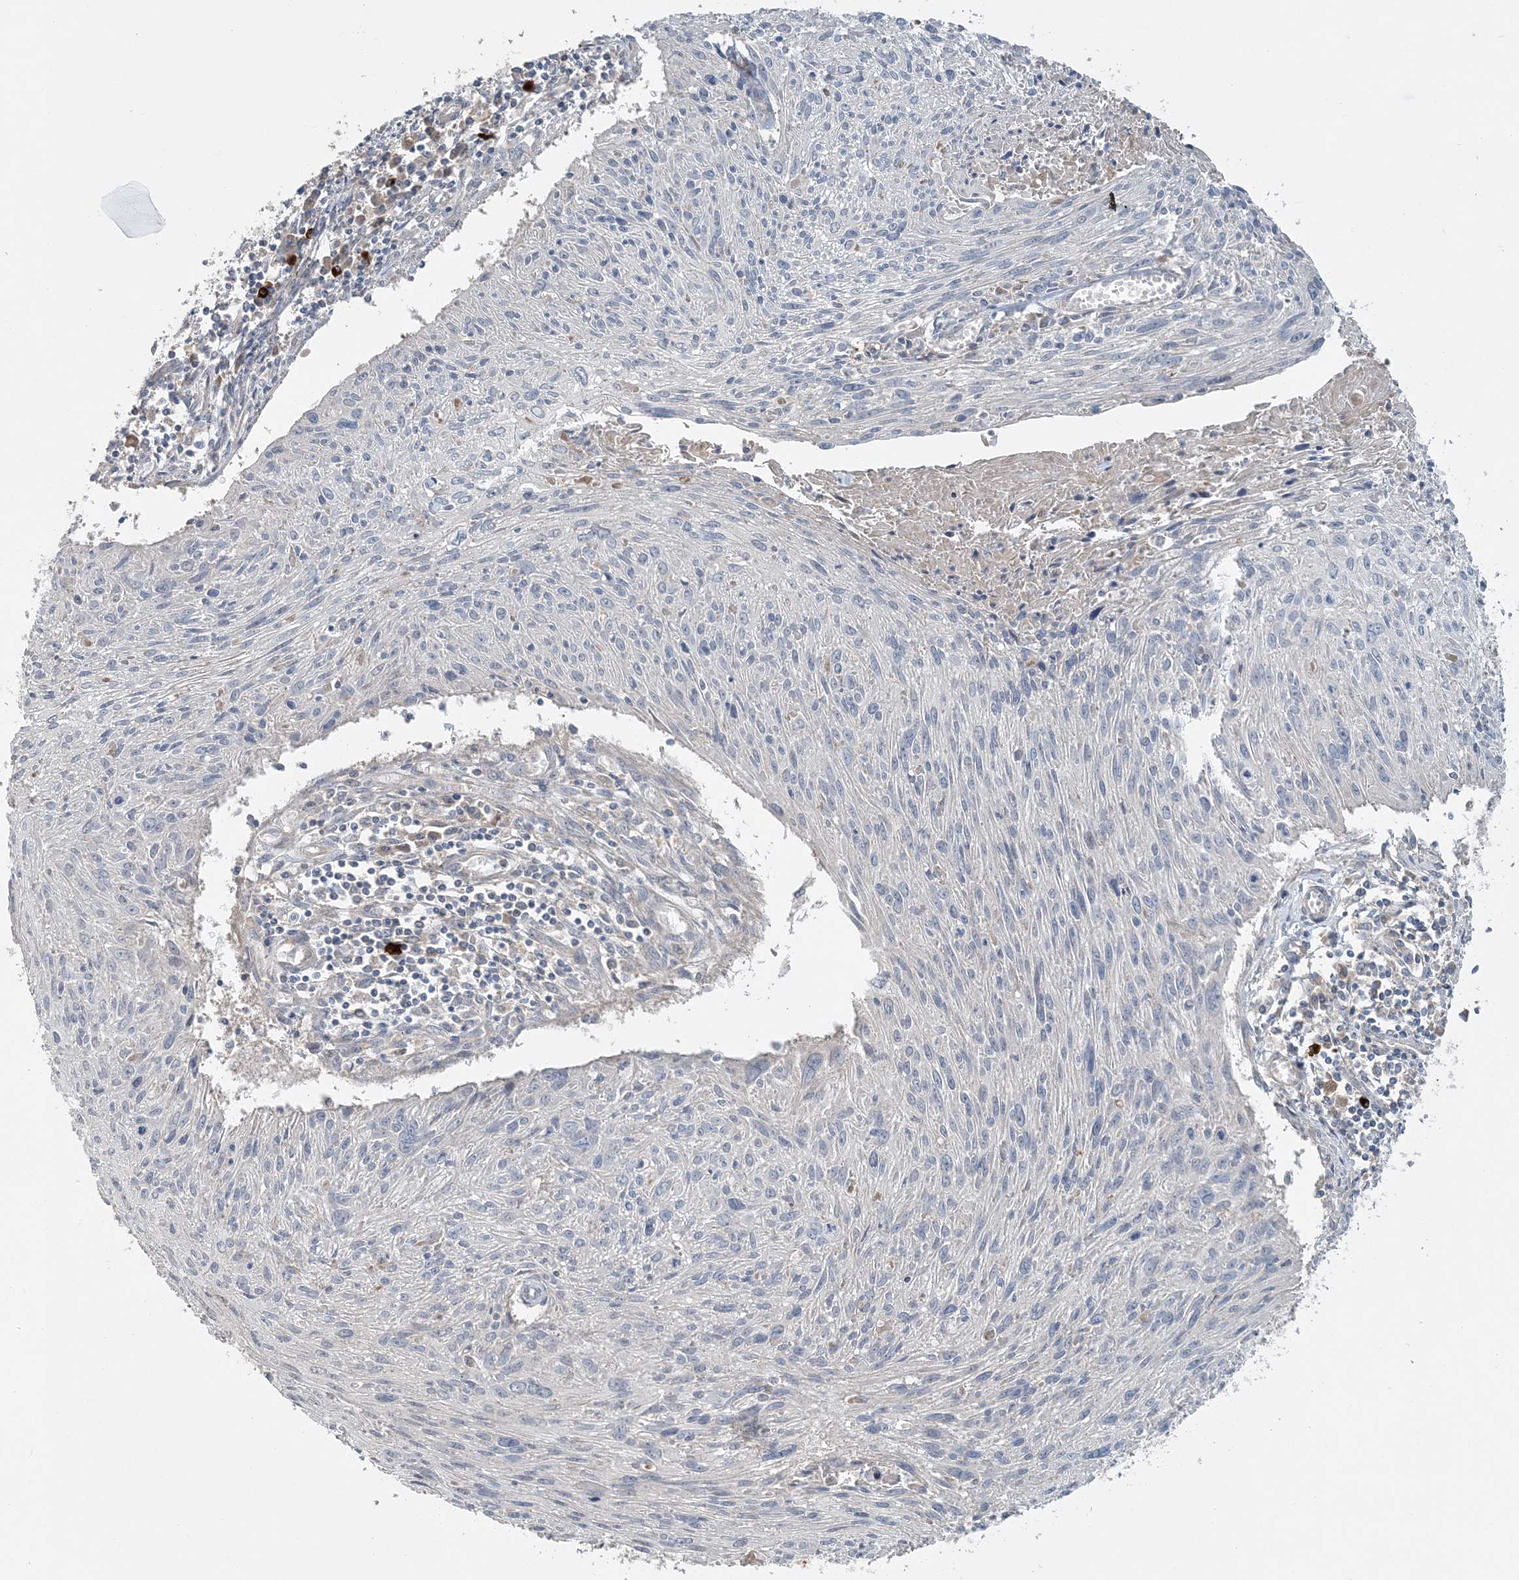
{"staining": {"intensity": "negative", "quantity": "none", "location": "none"}, "tissue": "cervical cancer", "cell_type": "Tumor cells", "image_type": "cancer", "snomed": [{"axis": "morphology", "description": "Squamous cell carcinoma, NOS"}, {"axis": "topography", "description": "Cervix"}], "caption": "IHC photomicrograph of neoplastic tissue: human squamous cell carcinoma (cervical) stained with DAB (3,3'-diaminobenzidine) shows no significant protein staining in tumor cells.", "gene": "SLC4A10", "patient": {"sex": "female", "age": 51}}